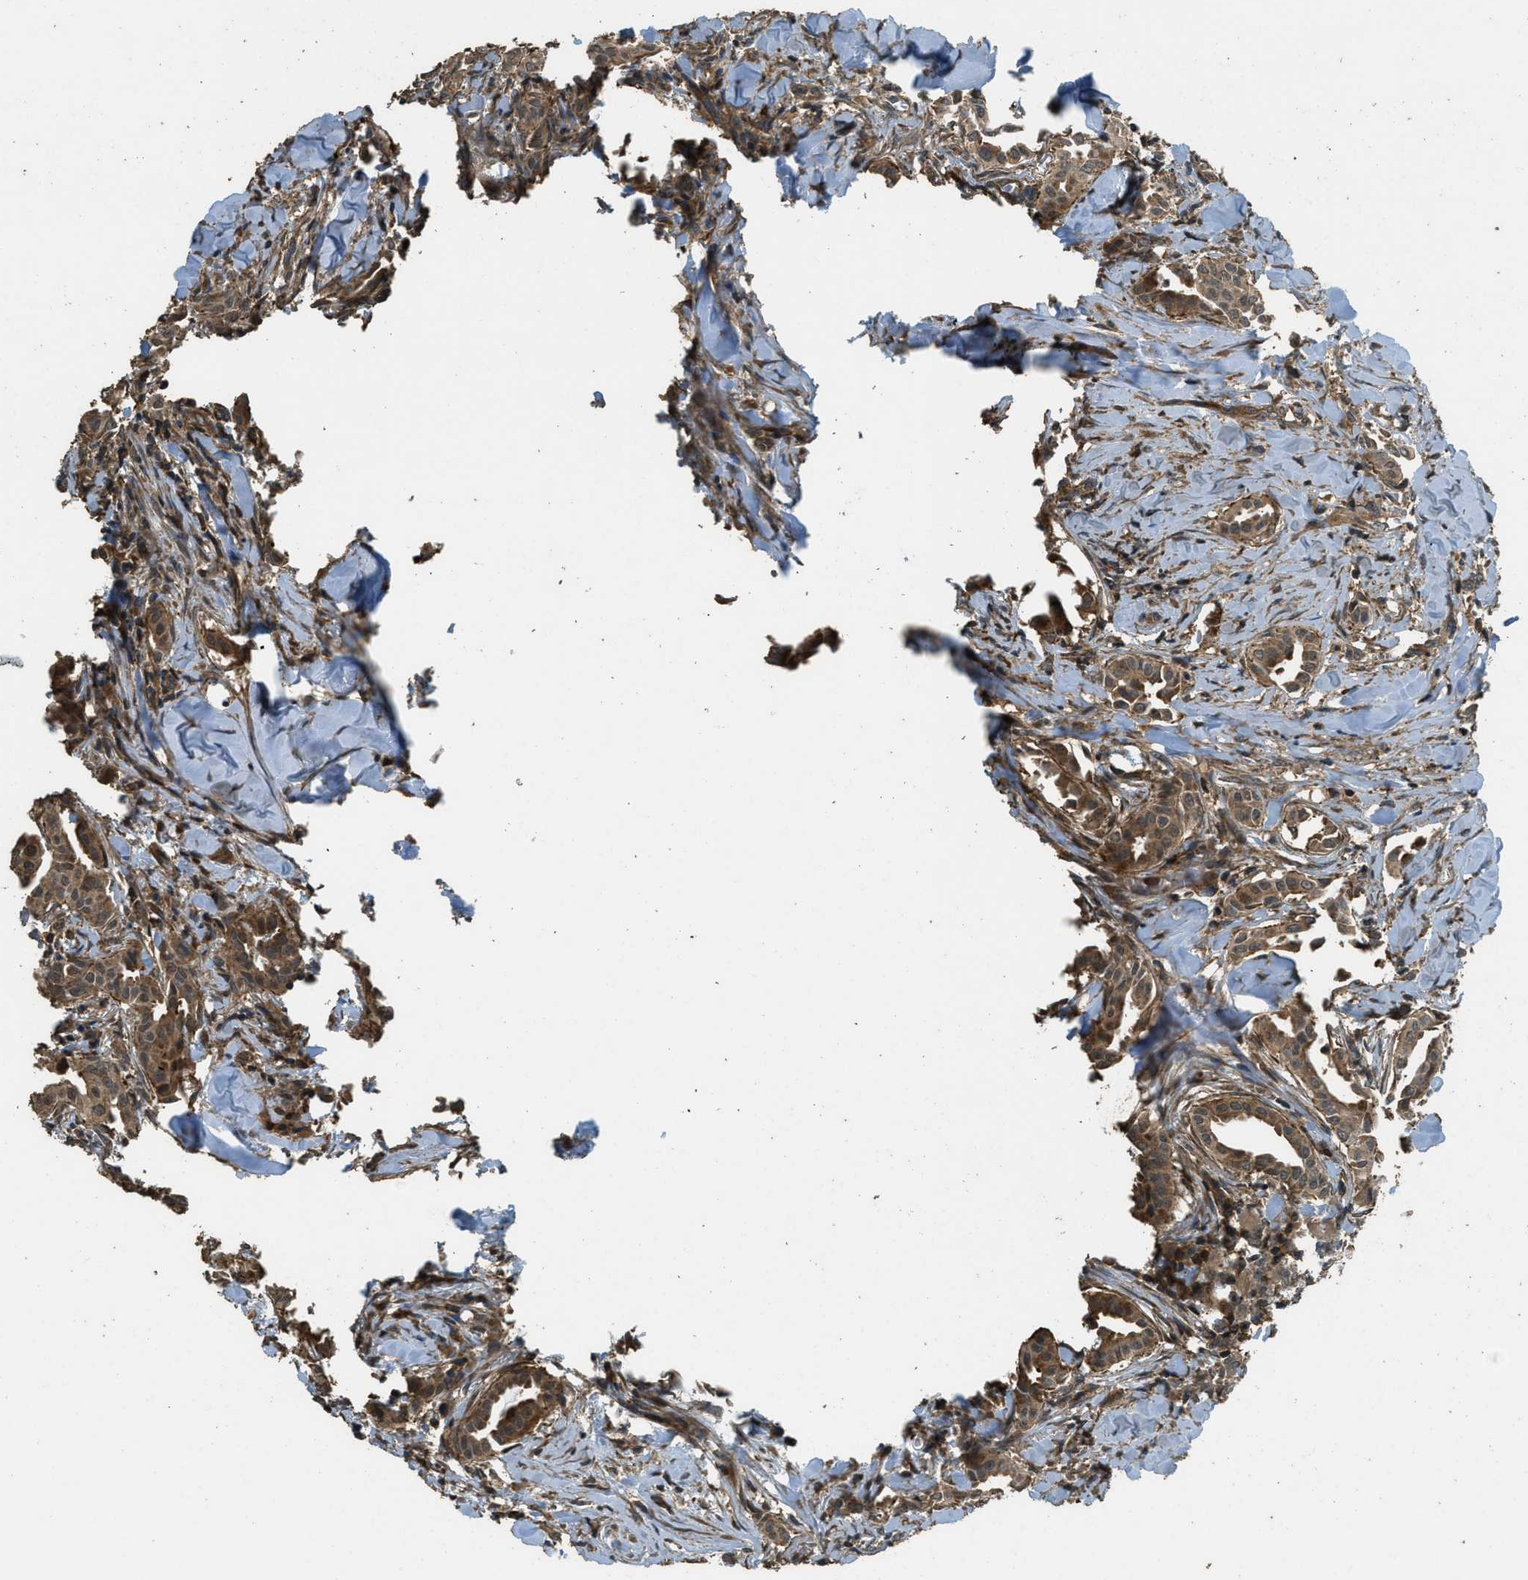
{"staining": {"intensity": "moderate", "quantity": ">75%", "location": "cytoplasmic/membranous"}, "tissue": "head and neck cancer", "cell_type": "Tumor cells", "image_type": "cancer", "snomed": [{"axis": "morphology", "description": "Adenocarcinoma, NOS"}, {"axis": "topography", "description": "Salivary gland"}, {"axis": "topography", "description": "Head-Neck"}], "caption": "Brown immunohistochemical staining in head and neck cancer displays moderate cytoplasmic/membranous positivity in approximately >75% of tumor cells.", "gene": "PPP6R3", "patient": {"sex": "female", "age": 59}}